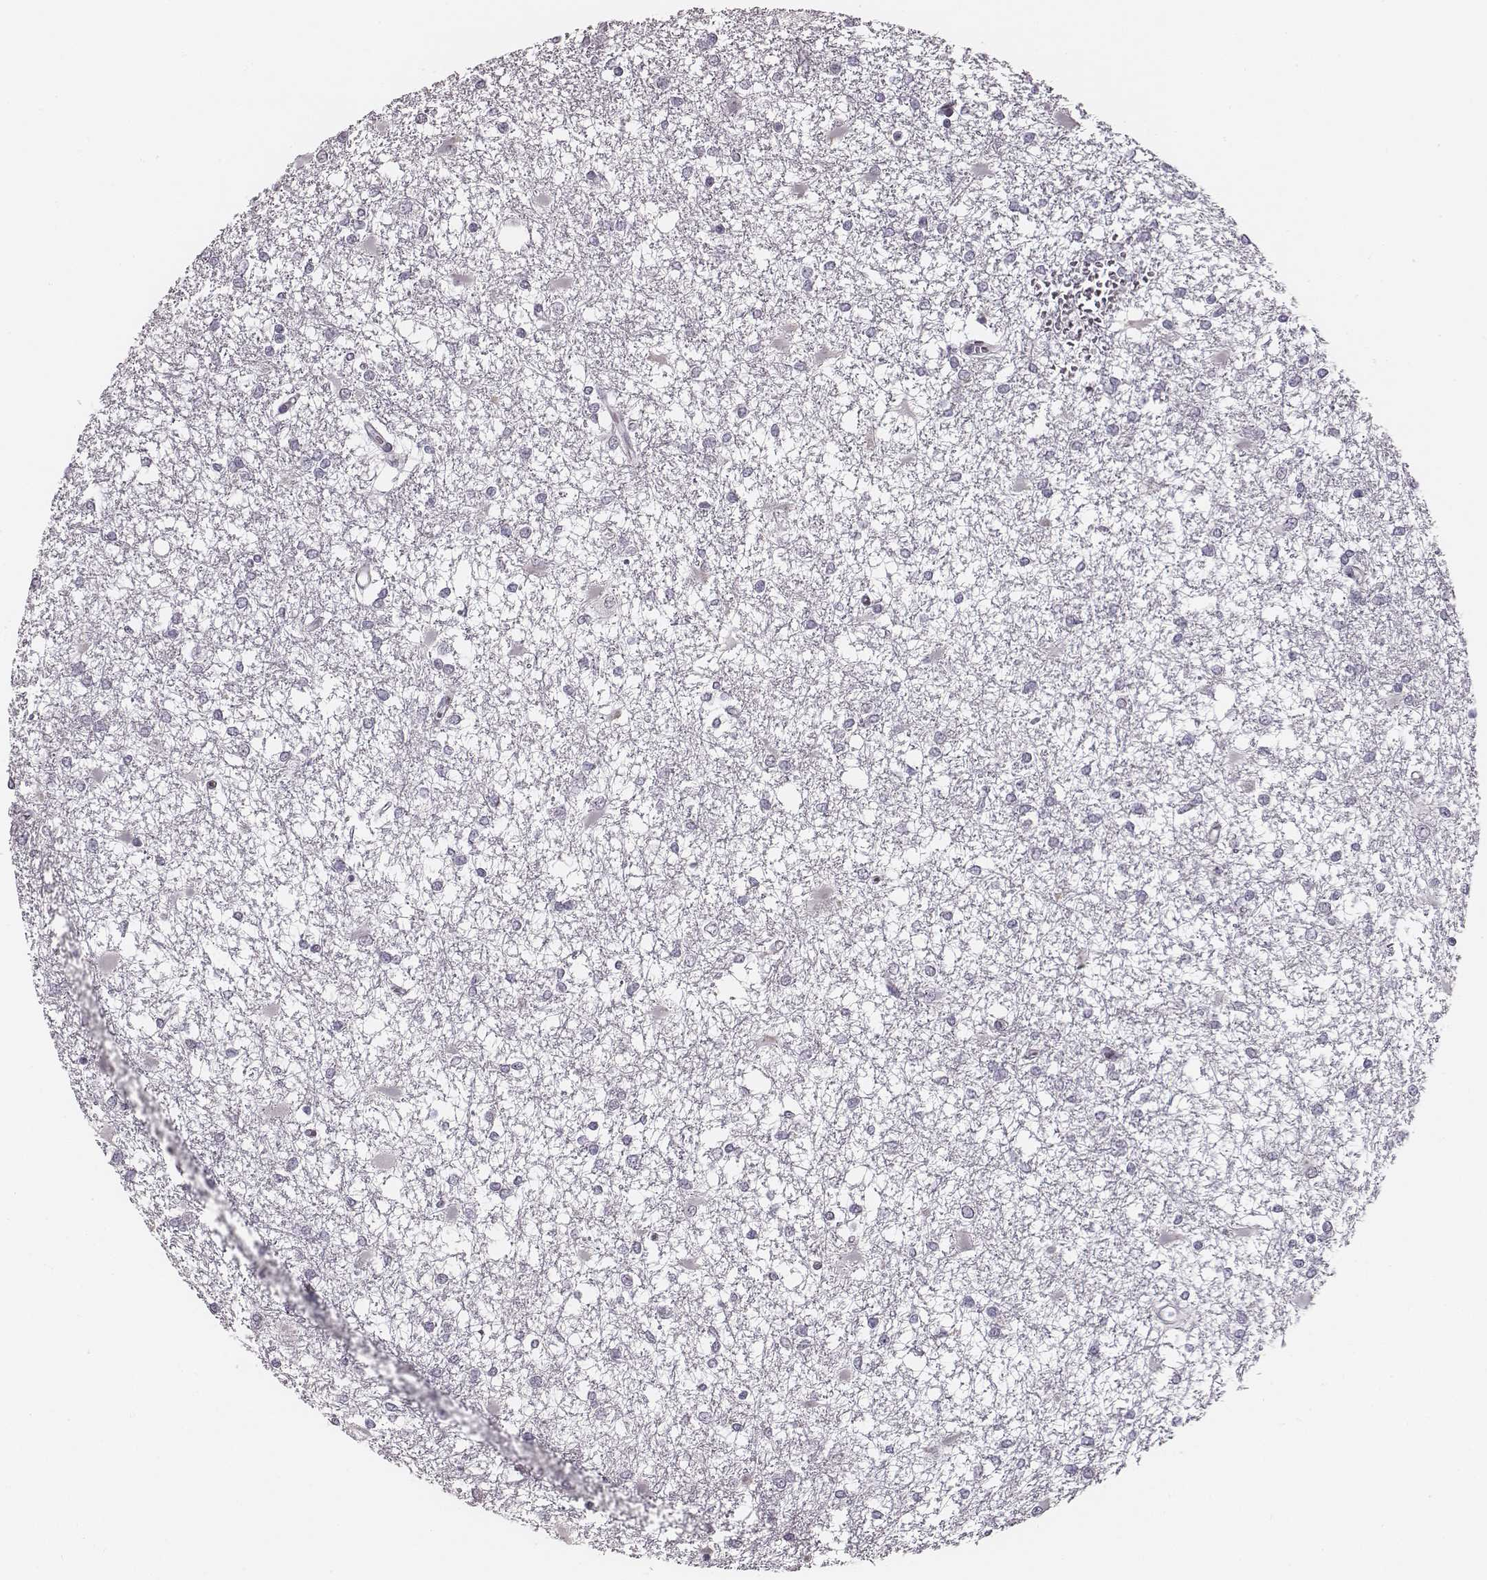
{"staining": {"intensity": "negative", "quantity": "none", "location": "none"}, "tissue": "glioma", "cell_type": "Tumor cells", "image_type": "cancer", "snomed": [{"axis": "morphology", "description": "Glioma, malignant, High grade"}, {"axis": "topography", "description": "Cerebral cortex"}], "caption": "Glioma stained for a protein using immunohistochemistry (IHC) demonstrates no positivity tumor cells.", "gene": "UBL4B", "patient": {"sex": "male", "age": 79}}